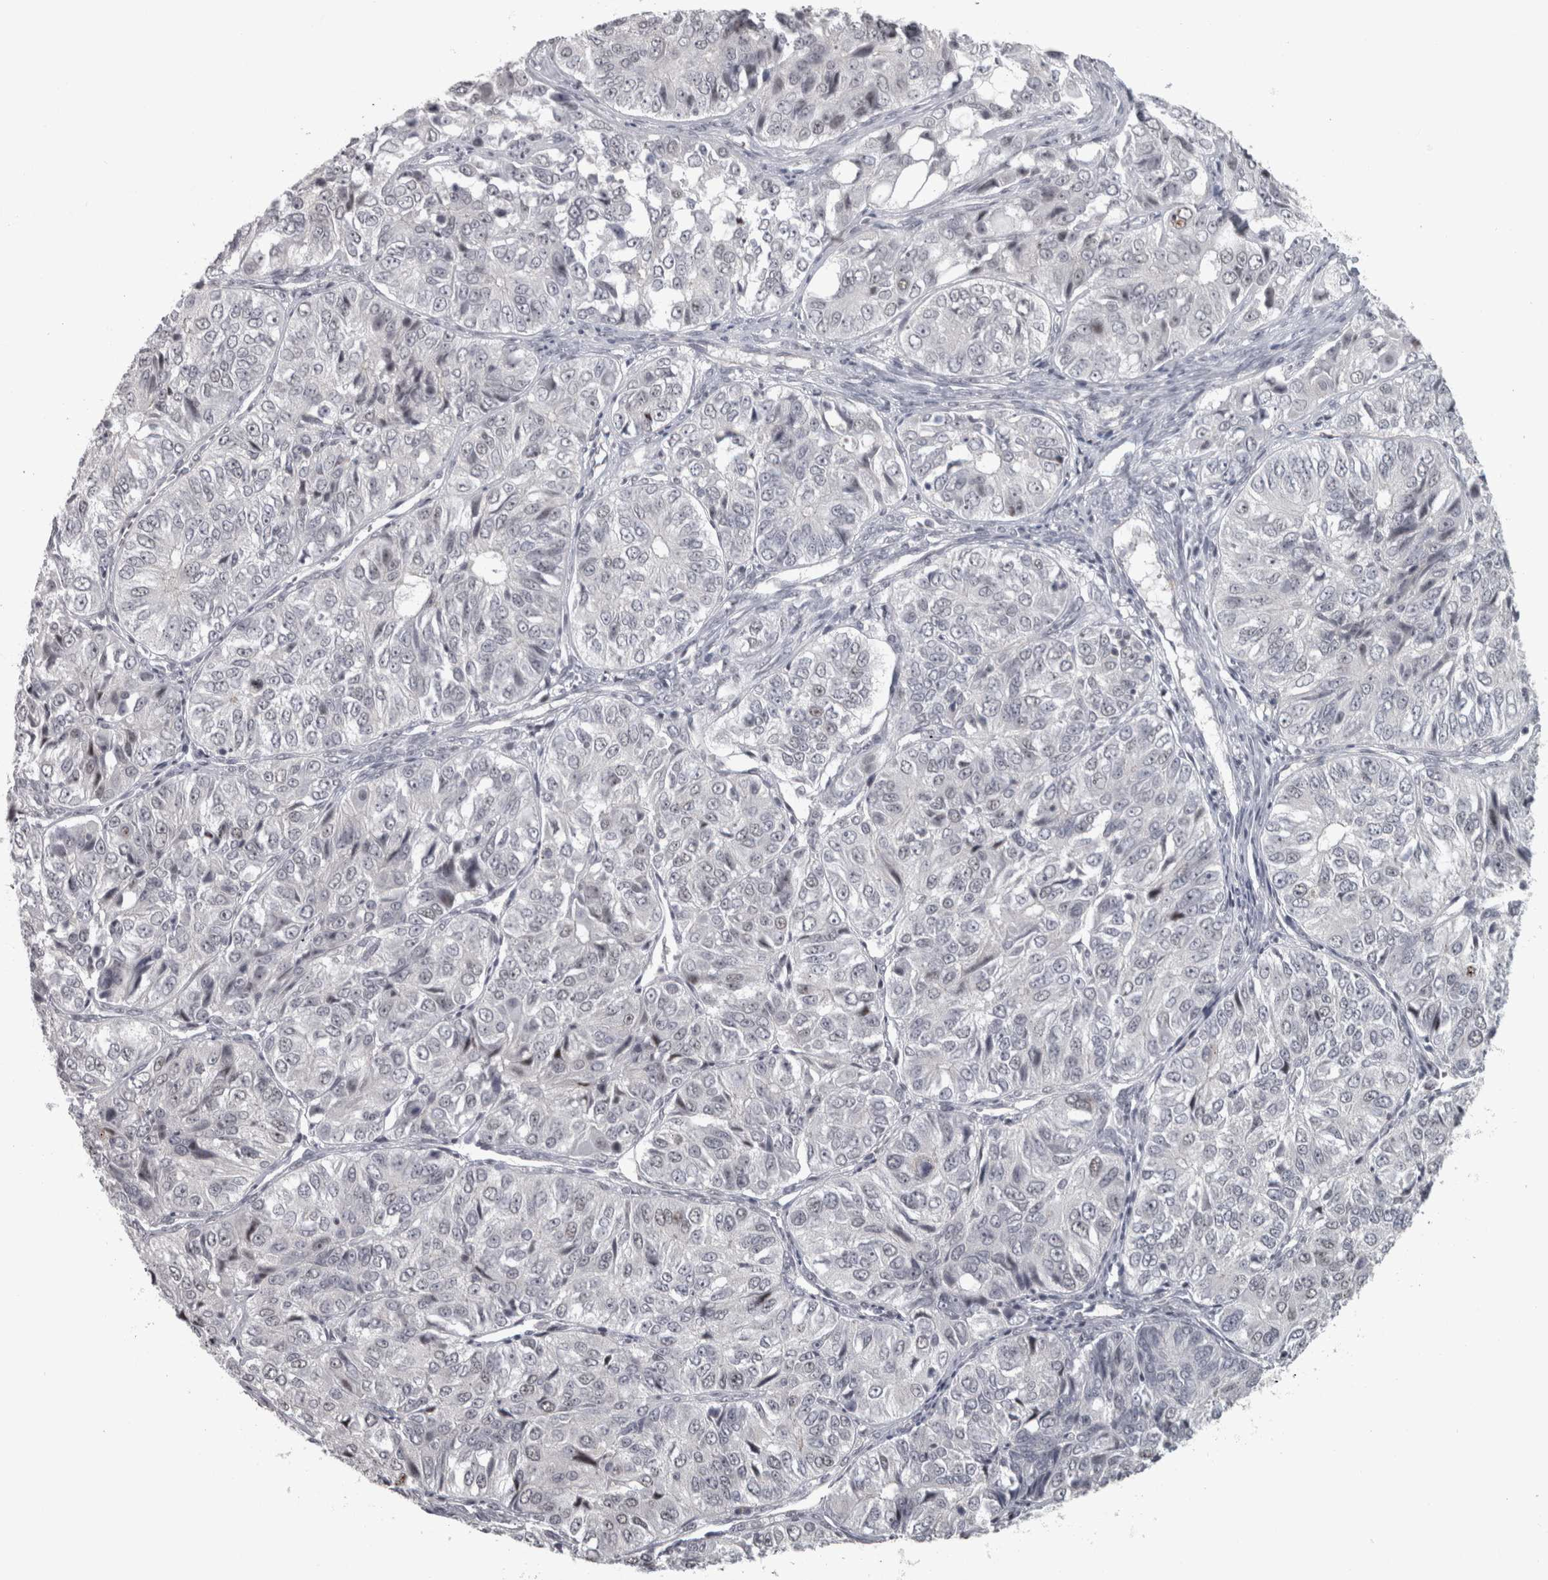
{"staining": {"intensity": "negative", "quantity": "none", "location": "none"}, "tissue": "ovarian cancer", "cell_type": "Tumor cells", "image_type": "cancer", "snomed": [{"axis": "morphology", "description": "Carcinoma, endometroid"}, {"axis": "topography", "description": "Ovary"}], "caption": "Tumor cells show no significant protein staining in endometroid carcinoma (ovarian).", "gene": "PPP1R12B", "patient": {"sex": "female", "age": 51}}